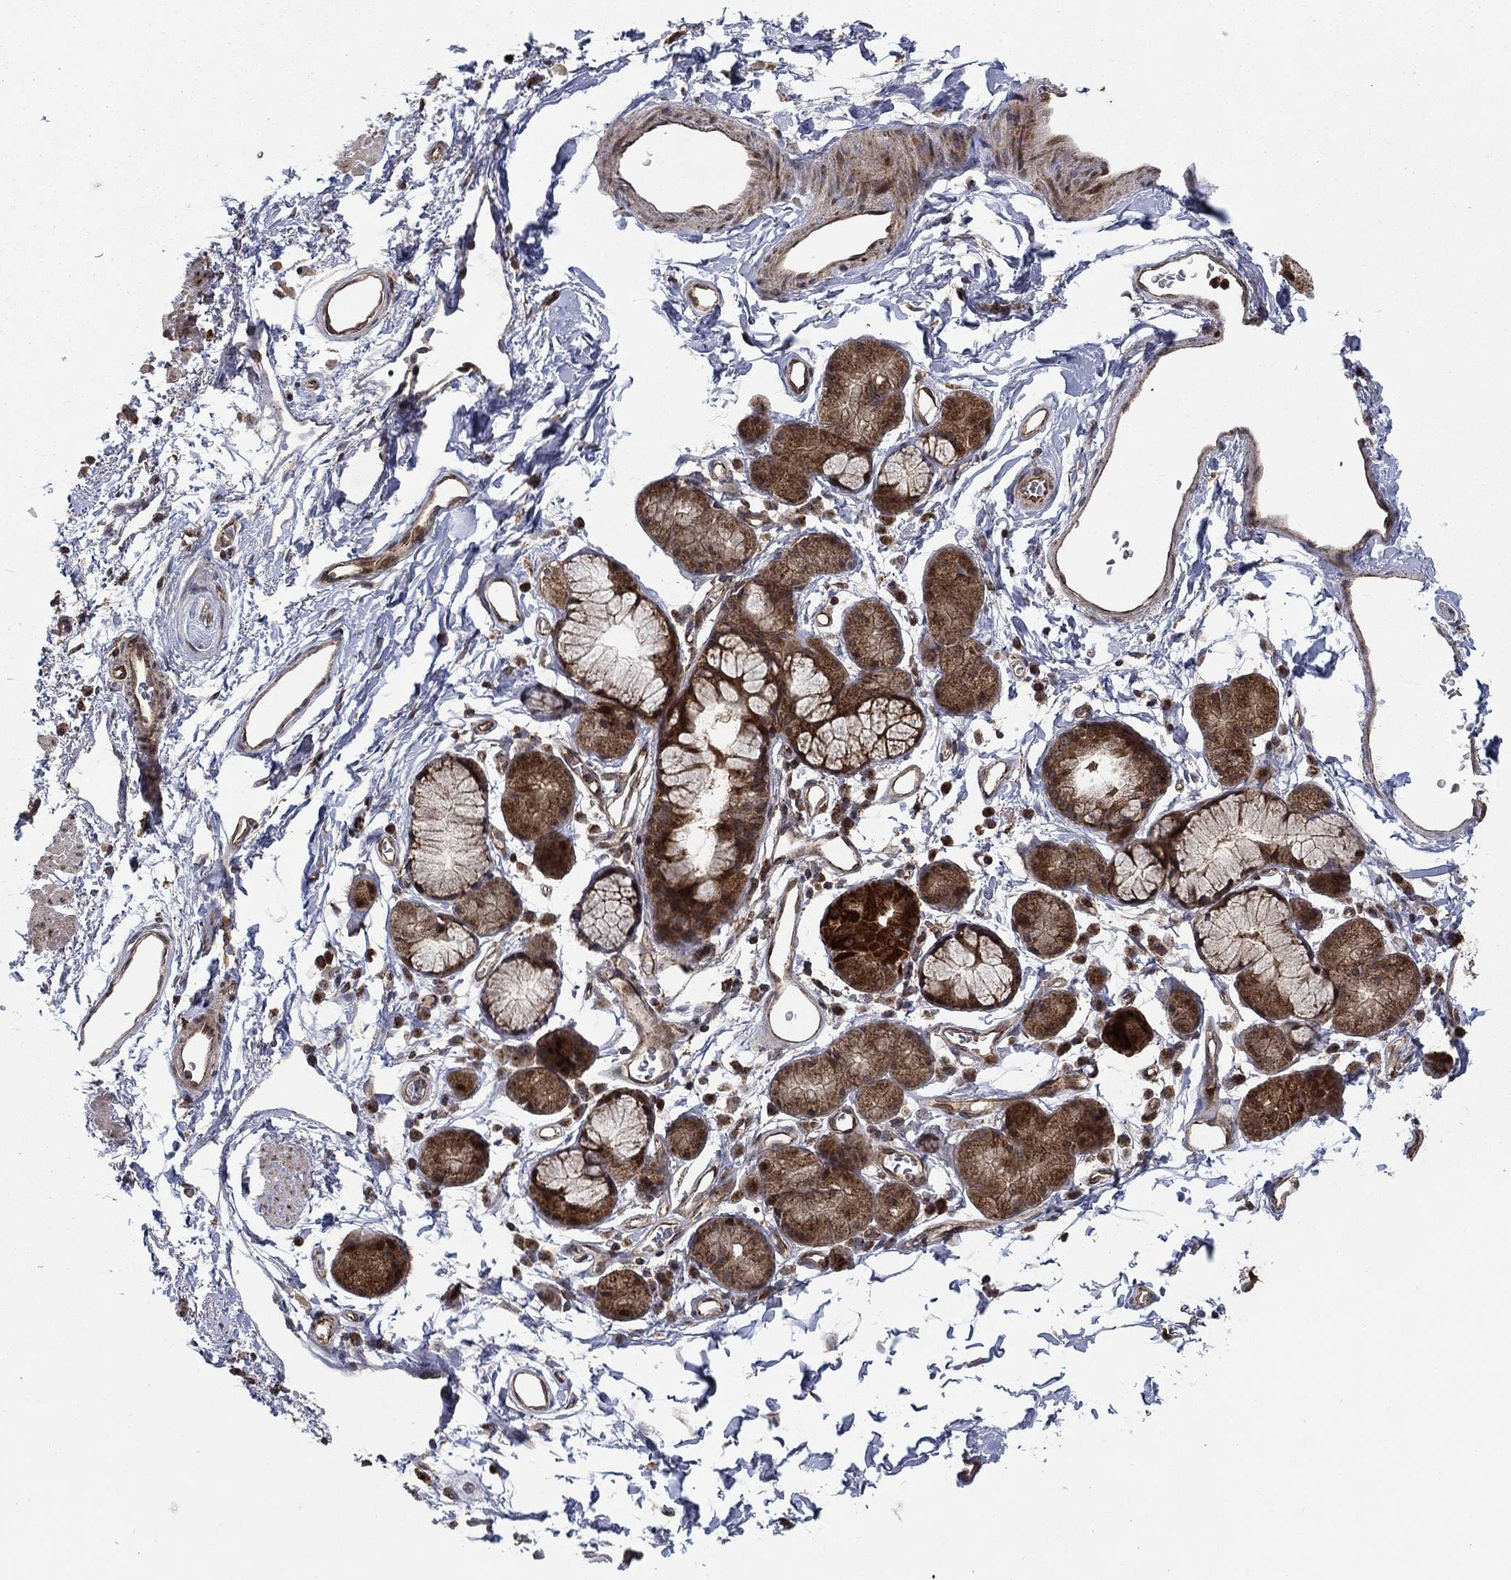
{"staining": {"intensity": "negative", "quantity": "none", "location": "none"}, "tissue": "adipose tissue", "cell_type": "Adipocytes", "image_type": "normal", "snomed": [{"axis": "morphology", "description": "Normal tissue, NOS"}, {"axis": "topography", "description": "Cartilage tissue"}, {"axis": "topography", "description": "Bronchus"}], "caption": "An image of human adipose tissue is negative for staining in adipocytes. Nuclei are stained in blue.", "gene": "IFI35", "patient": {"sex": "female", "age": 79}}